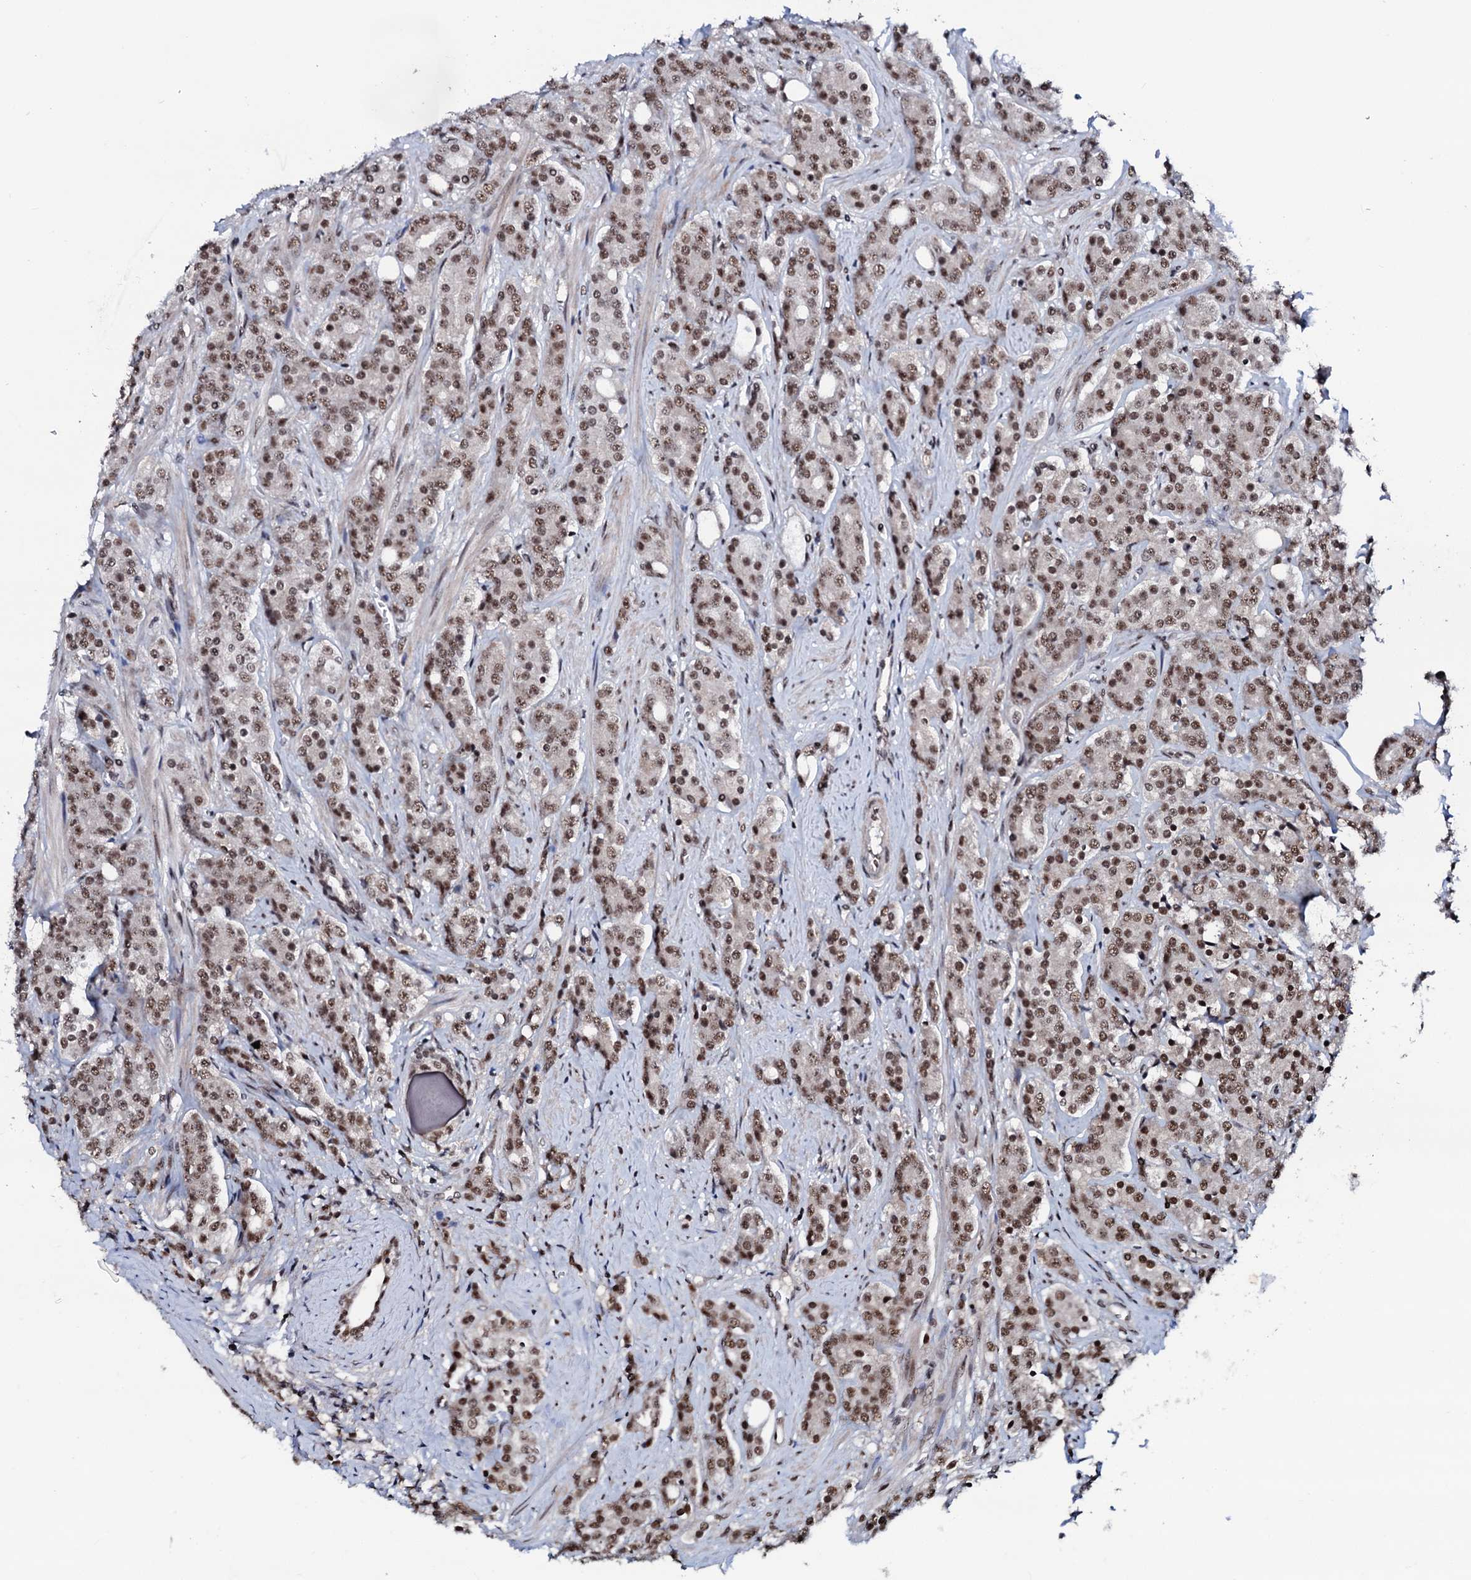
{"staining": {"intensity": "moderate", "quantity": ">75%", "location": "nuclear"}, "tissue": "prostate cancer", "cell_type": "Tumor cells", "image_type": "cancer", "snomed": [{"axis": "morphology", "description": "Adenocarcinoma, High grade"}, {"axis": "topography", "description": "Prostate"}], "caption": "Tumor cells exhibit moderate nuclear positivity in approximately >75% of cells in prostate high-grade adenocarcinoma.", "gene": "PRPF18", "patient": {"sex": "male", "age": 62}}